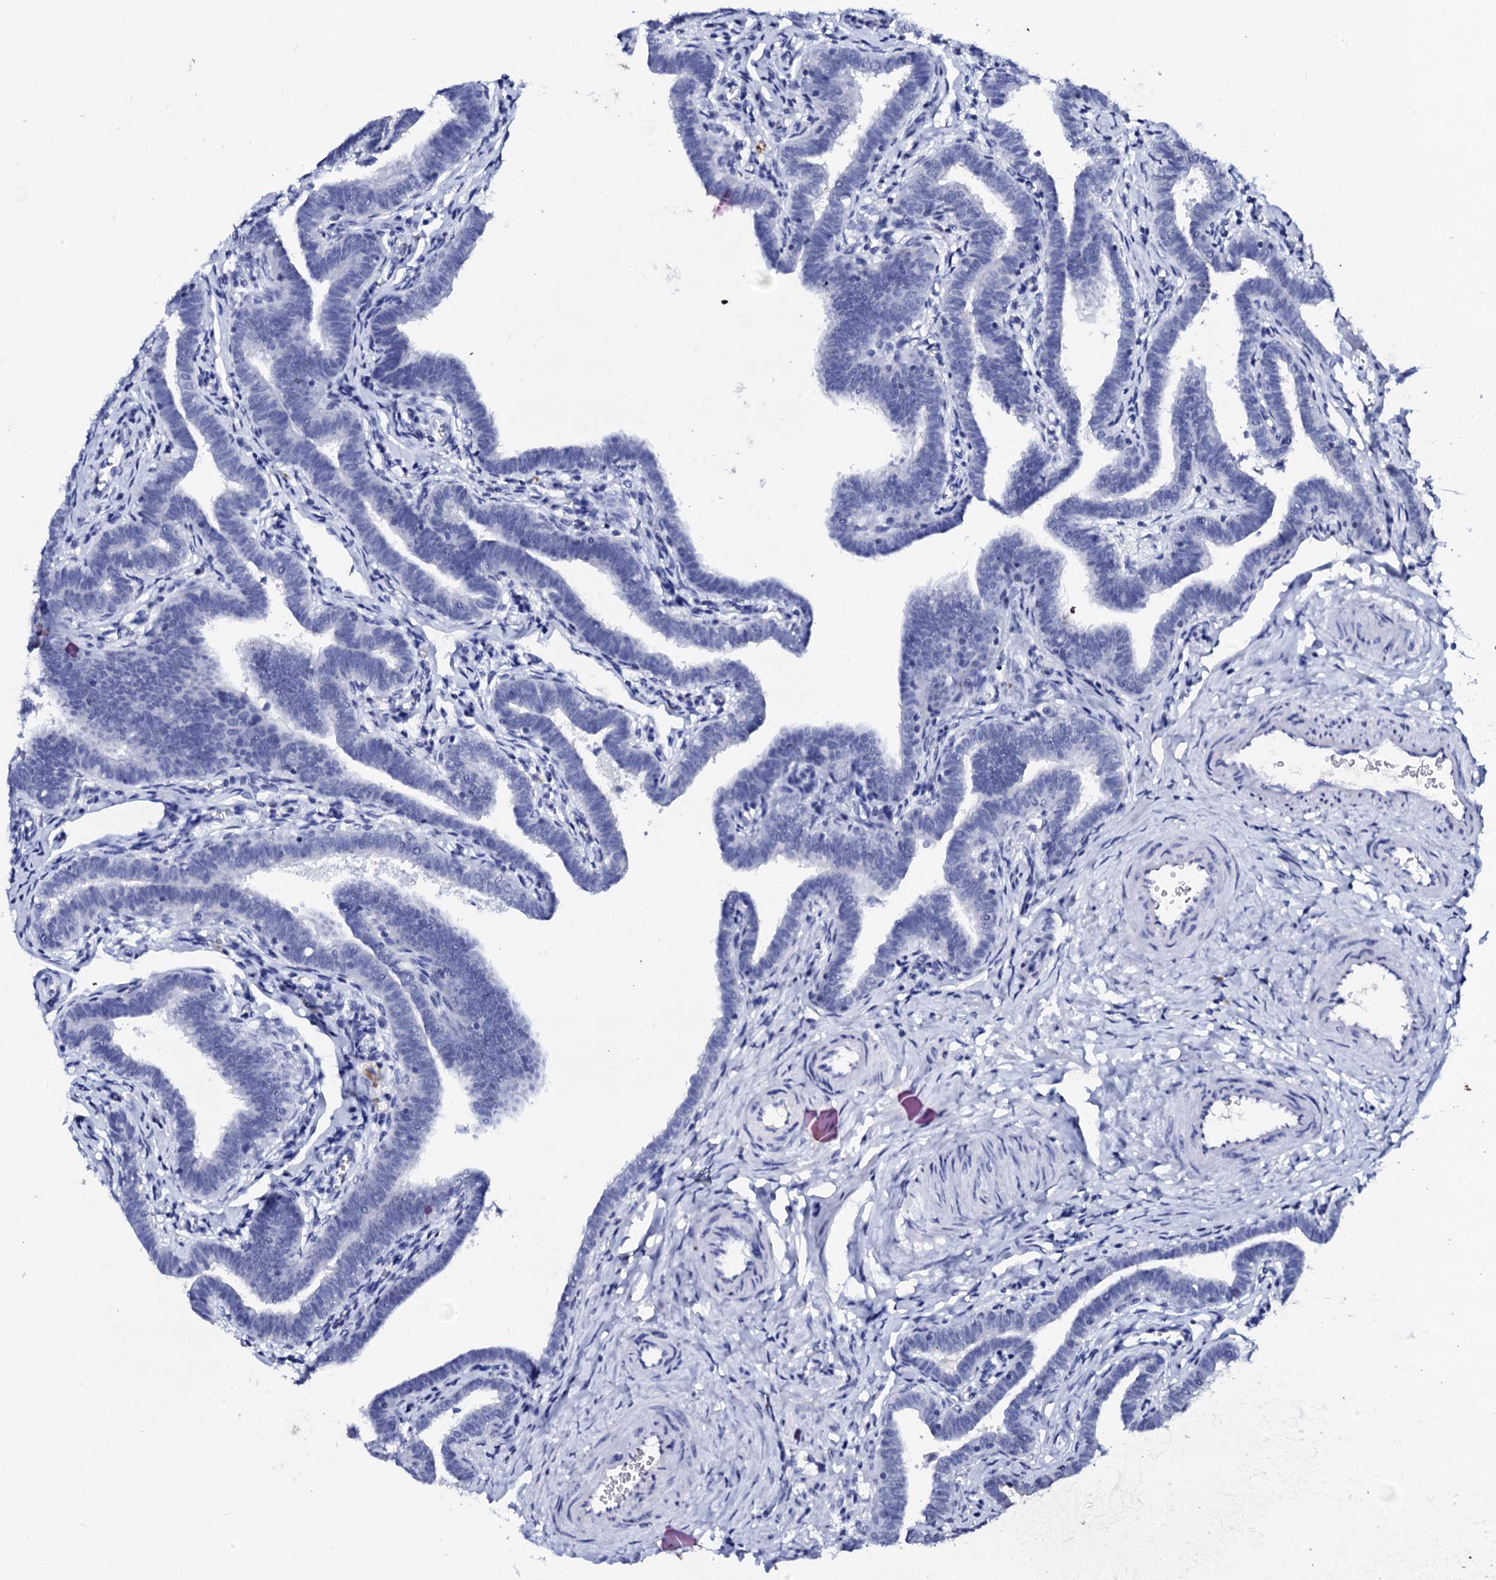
{"staining": {"intensity": "negative", "quantity": "none", "location": "none"}, "tissue": "fallopian tube", "cell_type": "Glandular cells", "image_type": "normal", "snomed": [{"axis": "morphology", "description": "Normal tissue, NOS"}, {"axis": "topography", "description": "Fallopian tube"}], "caption": "High magnification brightfield microscopy of normal fallopian tube stained with DAB (3,3'-diaminobenzidine) (brown) and counterstained with hematoxylin (blue): glandular cells show no significant staining. (Stains: DAB immunohistochemistry (IHC) with hematoxylin counter stain, Microscopy: brightfield microscopy at high magnification).", "gene": "FBXL16", "patient": {"sex": "female", "age": 36}}